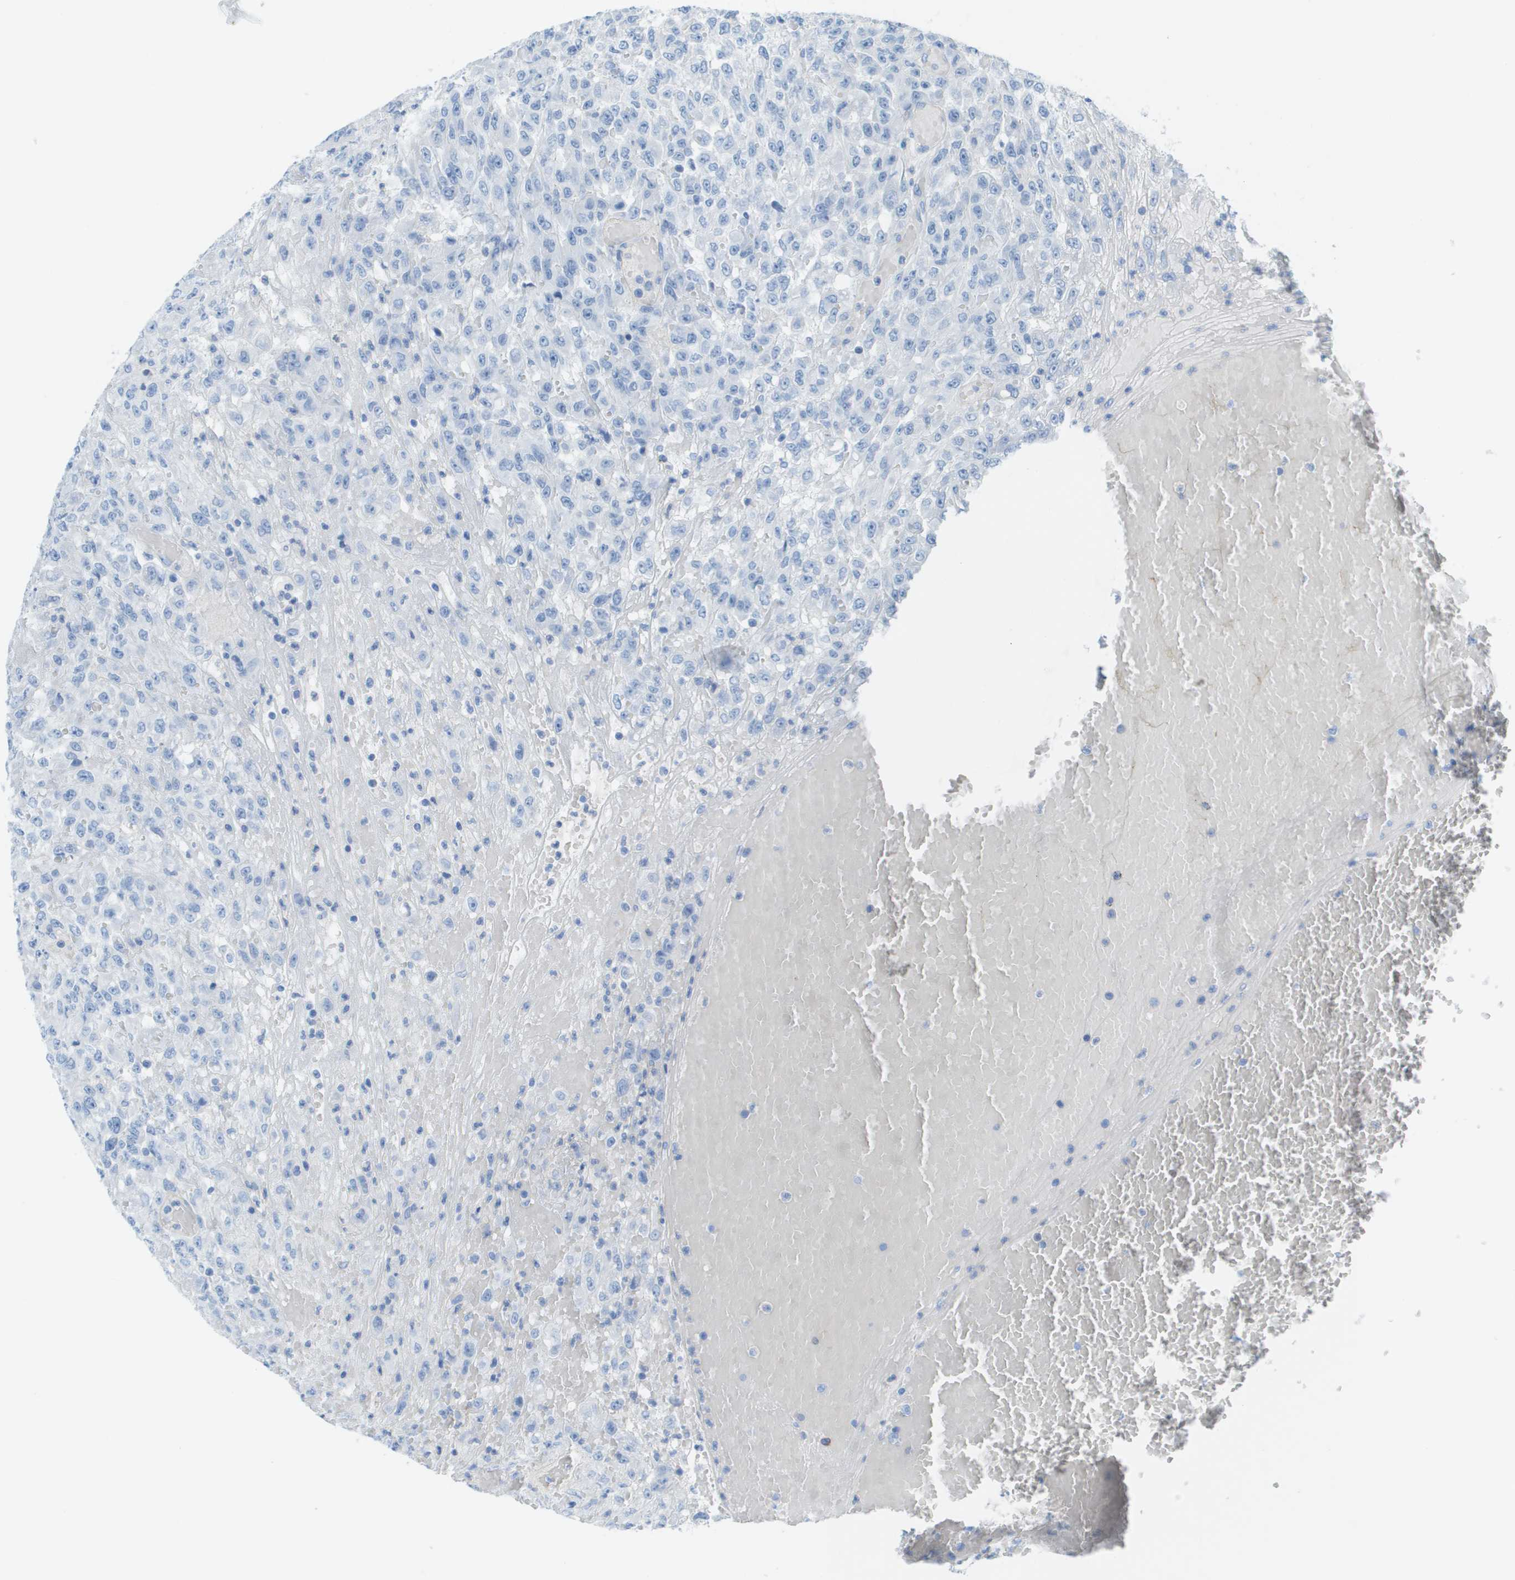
{"staining": {"intensity": "negative", "quantity": "none", "location": "none"}, "tissue": "urothelial cancer", "cell_type": "Tumor cells", "image_type": "cancer", "snomed": [{"axis": "morphology", "description": "Urothelial carcinoma, High grade"}, {"axis": "topography", "description": "Urinary bladder"}], "caption": "This is an immunohistochemistry photomicrograph of human urothelial cancer. There is no positivity in tumor cells.", "gene": "CD46", "patient": {"sex": "male", "age": 46}}